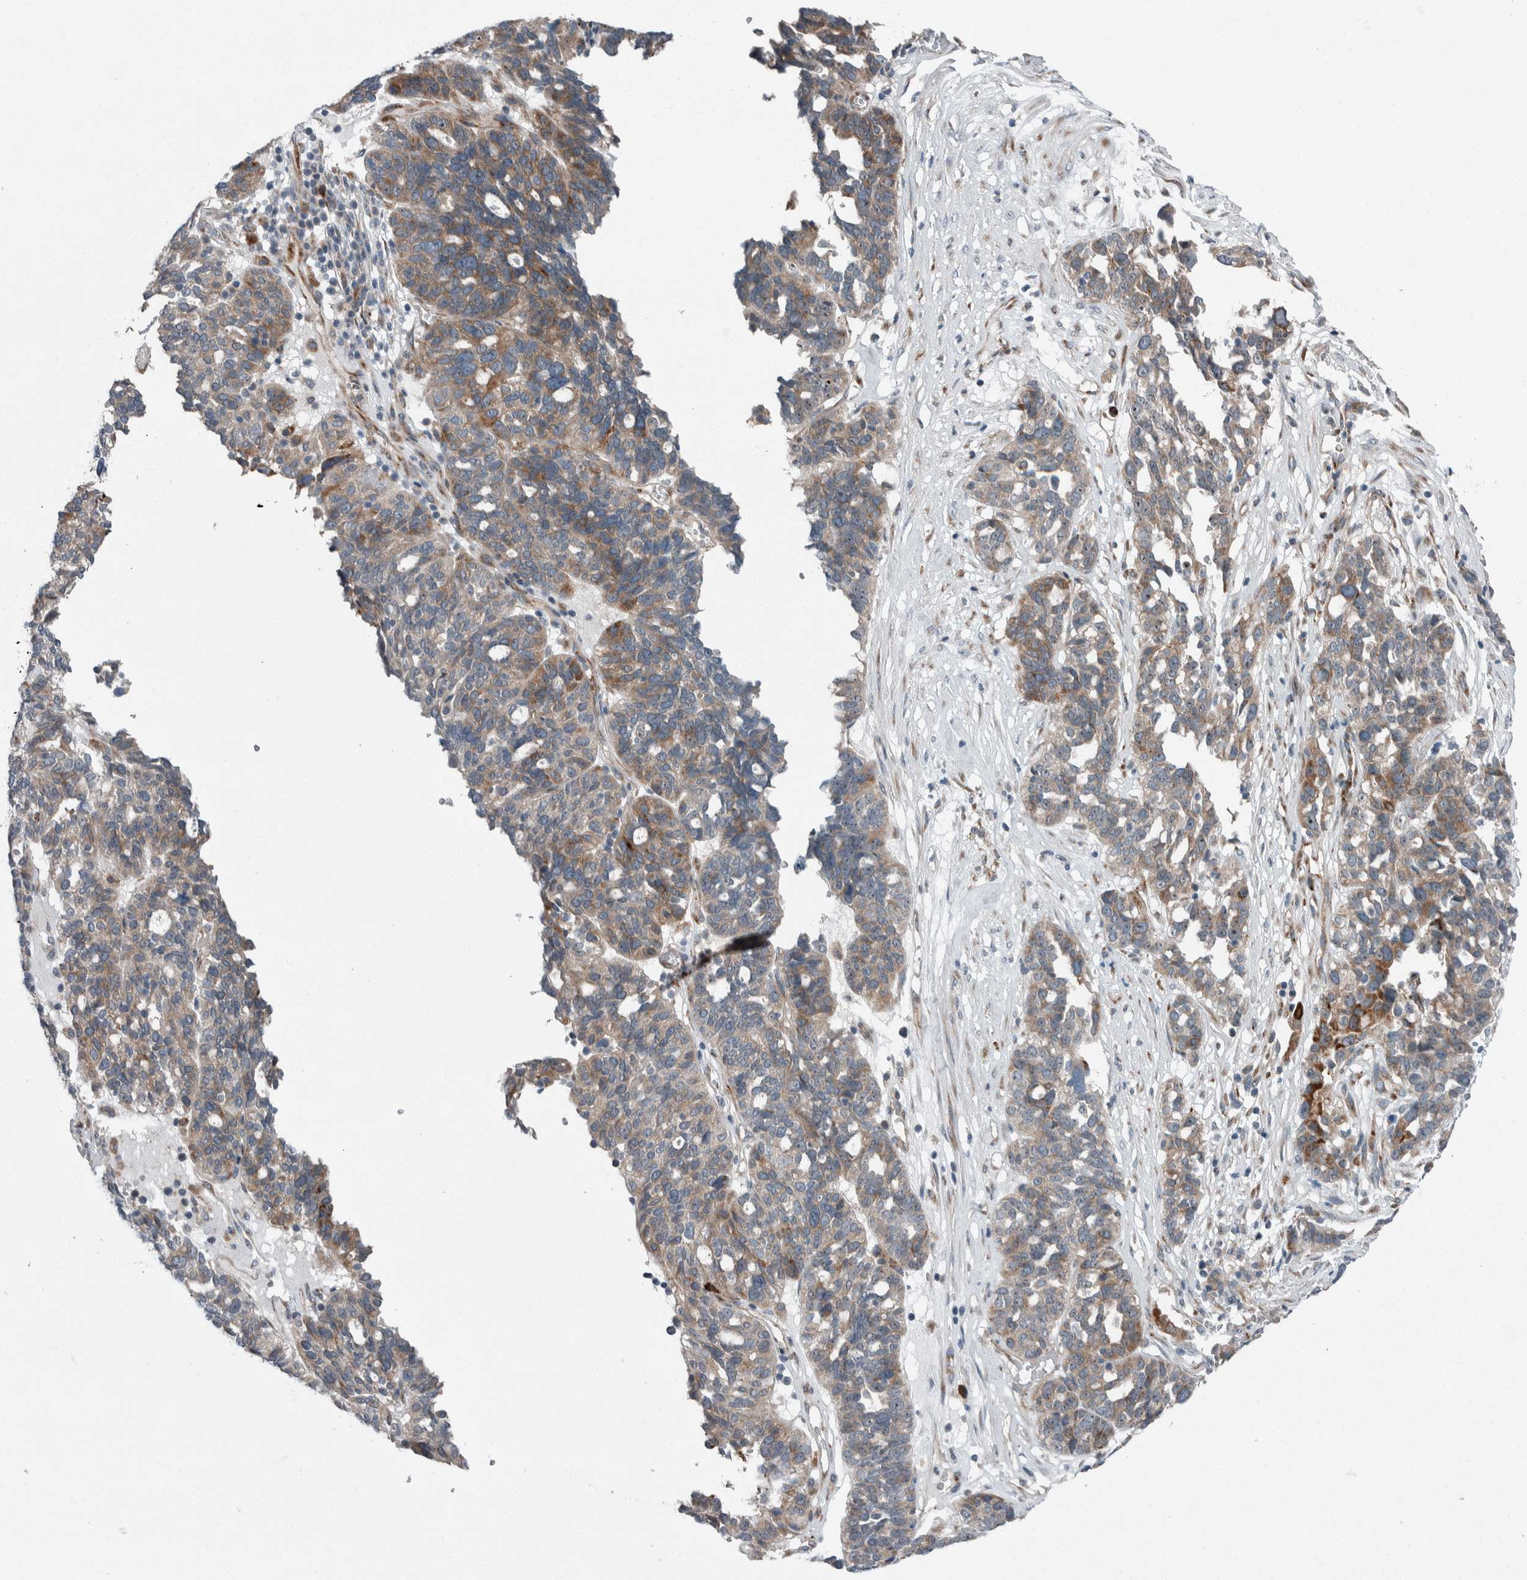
{"staining": {"intensity": "moderate", "quantity": "25%-75%", "location": "cytoplasmic/membranous"}, "tissue": "ovarian cancer", "cell_type": "Tumor cells", "image_type": "cancer", "snomed": [{"axis": "morphology", "description": "Cystadenocarcinoma, serous, NOS"}, {"axis": "topography", "description": "Ovary"}], "caption": "Human ovarian cancer stained for a protein (brown) reveals moderate cytoplasmic/membranous positive staining in about 25%-75% of tumor cells.", "gene": "USP25", "patient": {"sex": "female", "age": 59}}